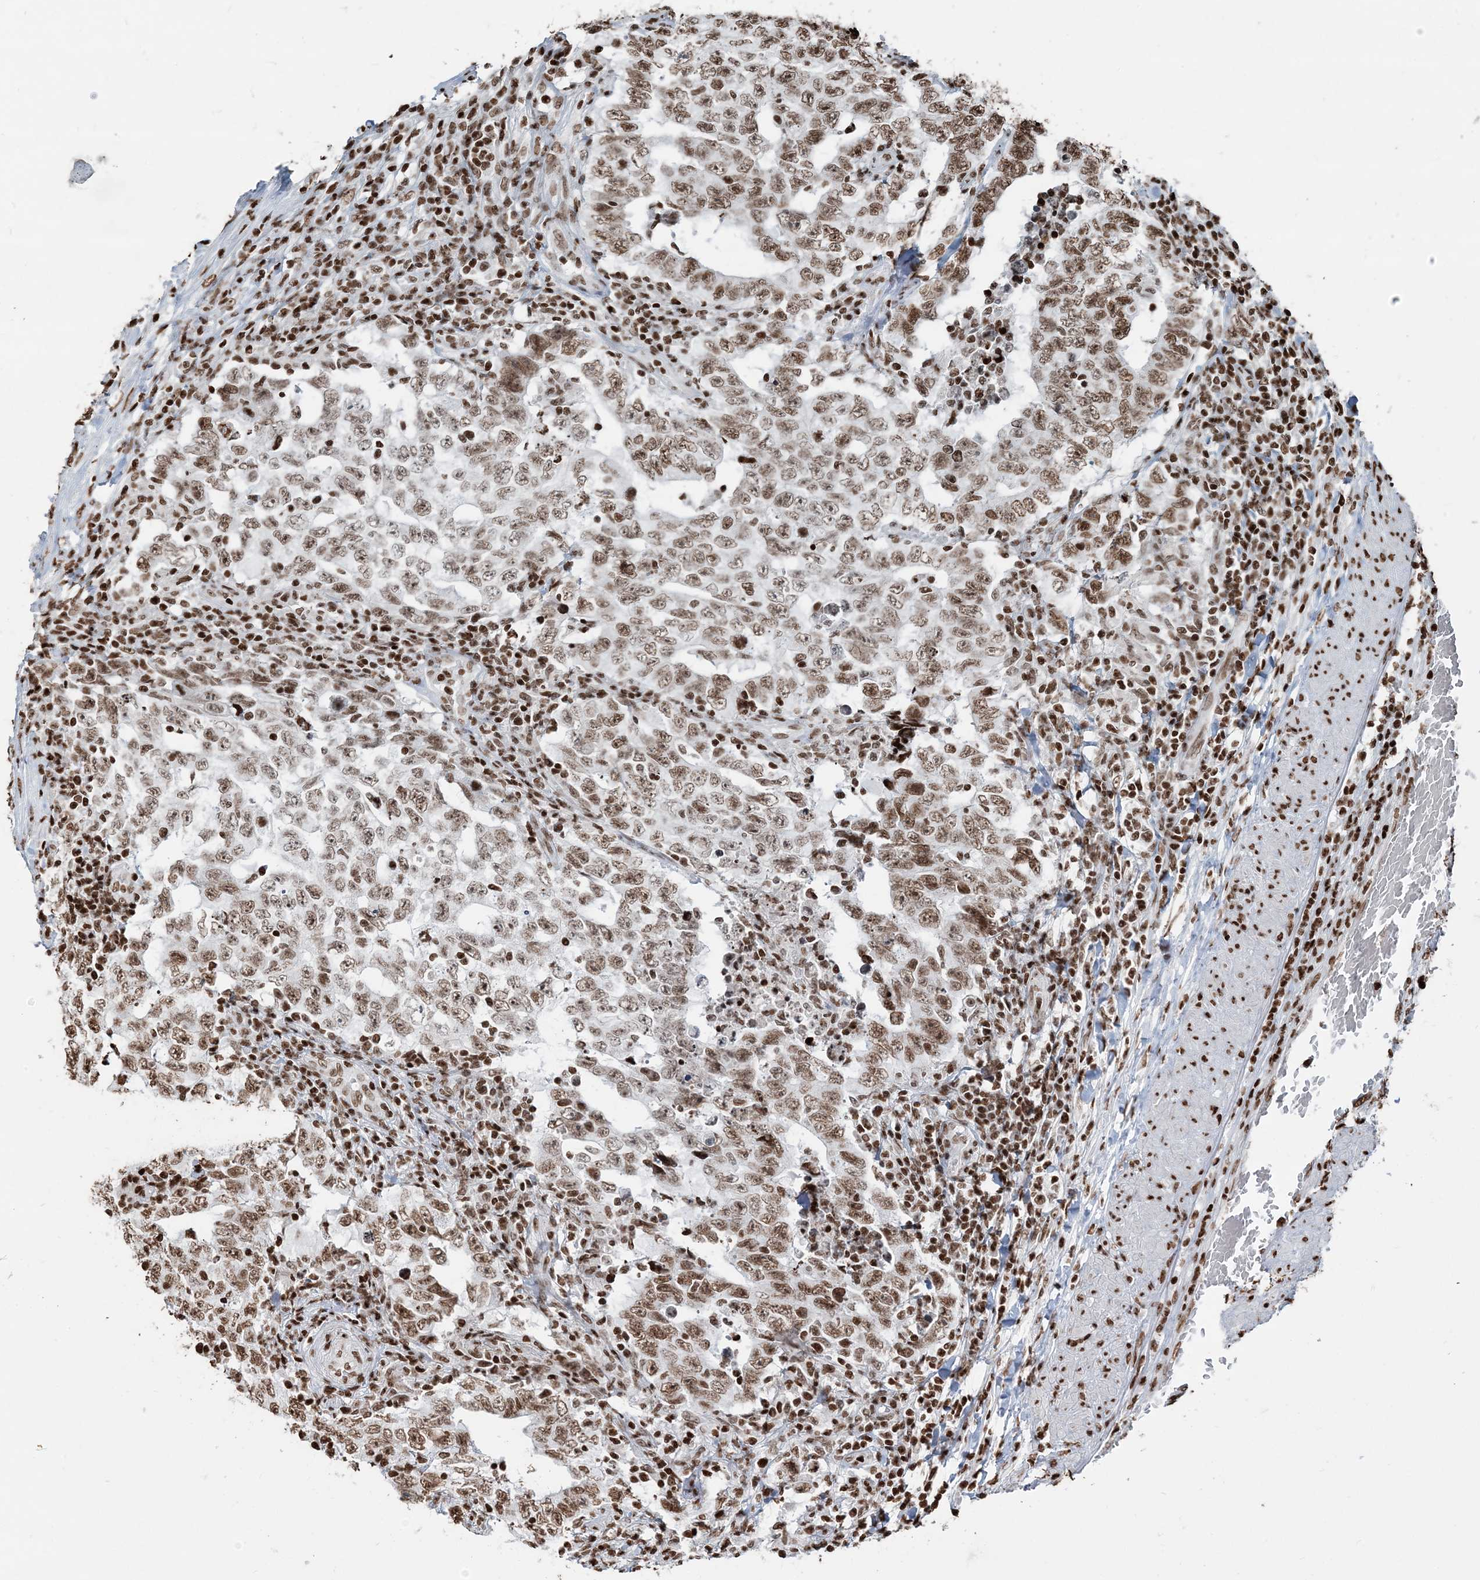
{"staining": {"intensity": "moderate", "quantity": ">75%", "location": "nuclear"}, "tissue": "testis cancer", "cell_type": "Tumor cells", "image_type": "cancer", "snomed": [{"axis": "morphology", "description": "Carcinoma, Embryonal, NOS"}, {"axis": "topography", "description": "Testis"}], "caption": "Approximately >75% of tumor cells in testis embryonal carcinoma reveal moderate nuclear protein expression as visualized by brown immunohistochemical staining.", "gene": "H3-3B", "patient": {"sex": "male", "age": 26}}